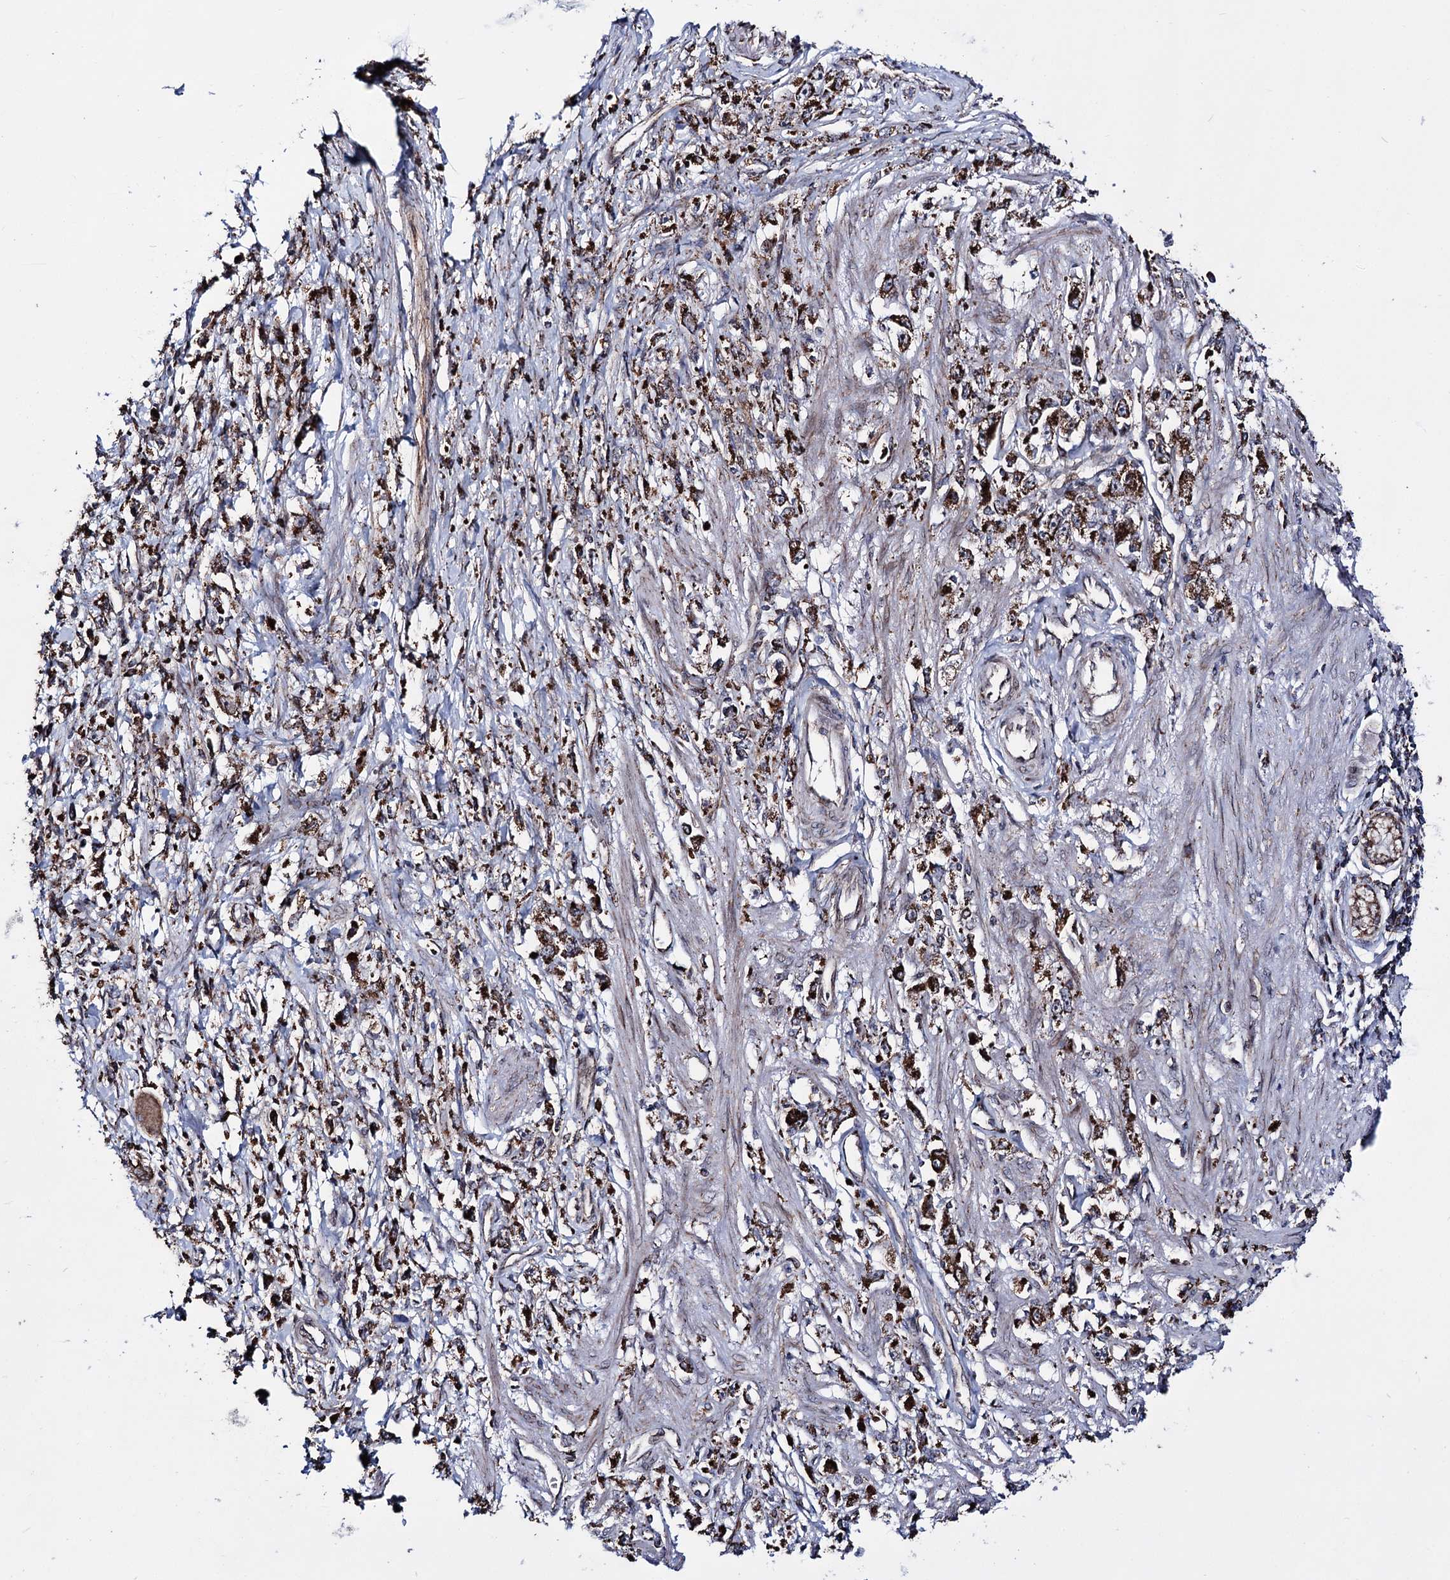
{"staining": {"intensity": "strong", "quantity": ">75%", "location": "cytoplasmic/membranous"}, "tissue": "stomach cancer", "cell_type": "Tumor cells", "image_type": "cancer", "snomed": [{"axis": "morphology", "description": "Adenocarcinoma, NOS"}, {"axis": "topography", "description": "Stomach"}], "caption": "Strong cytoplasmic/membranous staining for a protein is identified in approximately >75% of tumor cells of adenocarcinoma (stomach) using IHC.", "gene": "CREB3L4", "patient": {"sex": "female", "age": 59}}